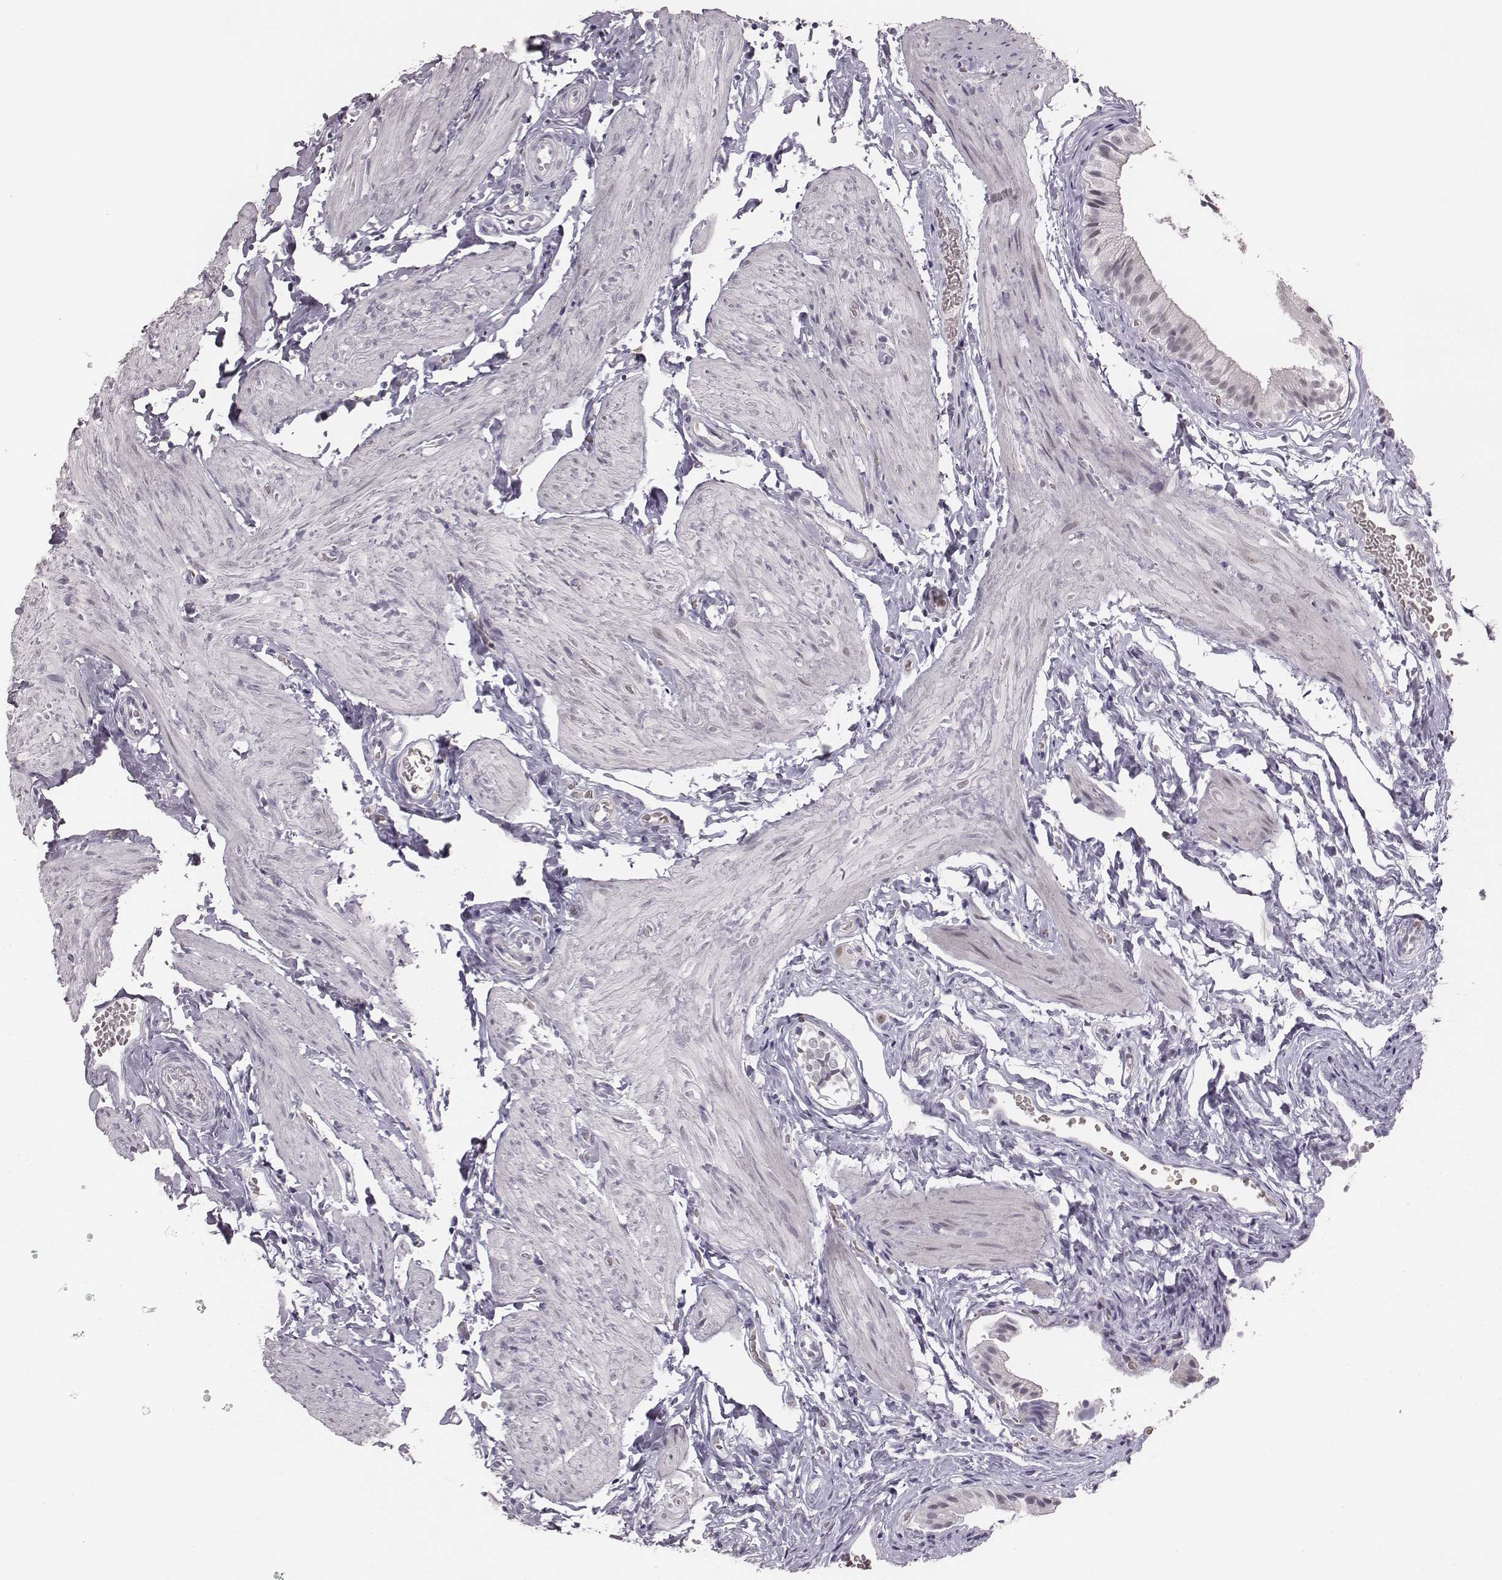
{"staining": {"intensity": "negative", "quantity": "none", "location": "none"}, "tissue": "gallbladder", "cell_type": "Glandular cells", "image_type": "normal", "snomed": [{"axis": "morphology", "description": "Normal tissue, NOS"}, {"axis": "topography", "description": "Gallbladder"}], "caption": "Immunohistochemical staining of normal human gallbladder shows no significant positivity in glandular cells. (Stains: DAB (3,3'-diaminobenzidine) immunohistochemistry with hematoxylin counter stain, Microscopy: brightfield microscopy at high magnification).", "gene": "PBK", "patient": {"sex": "female", "age": 47}}